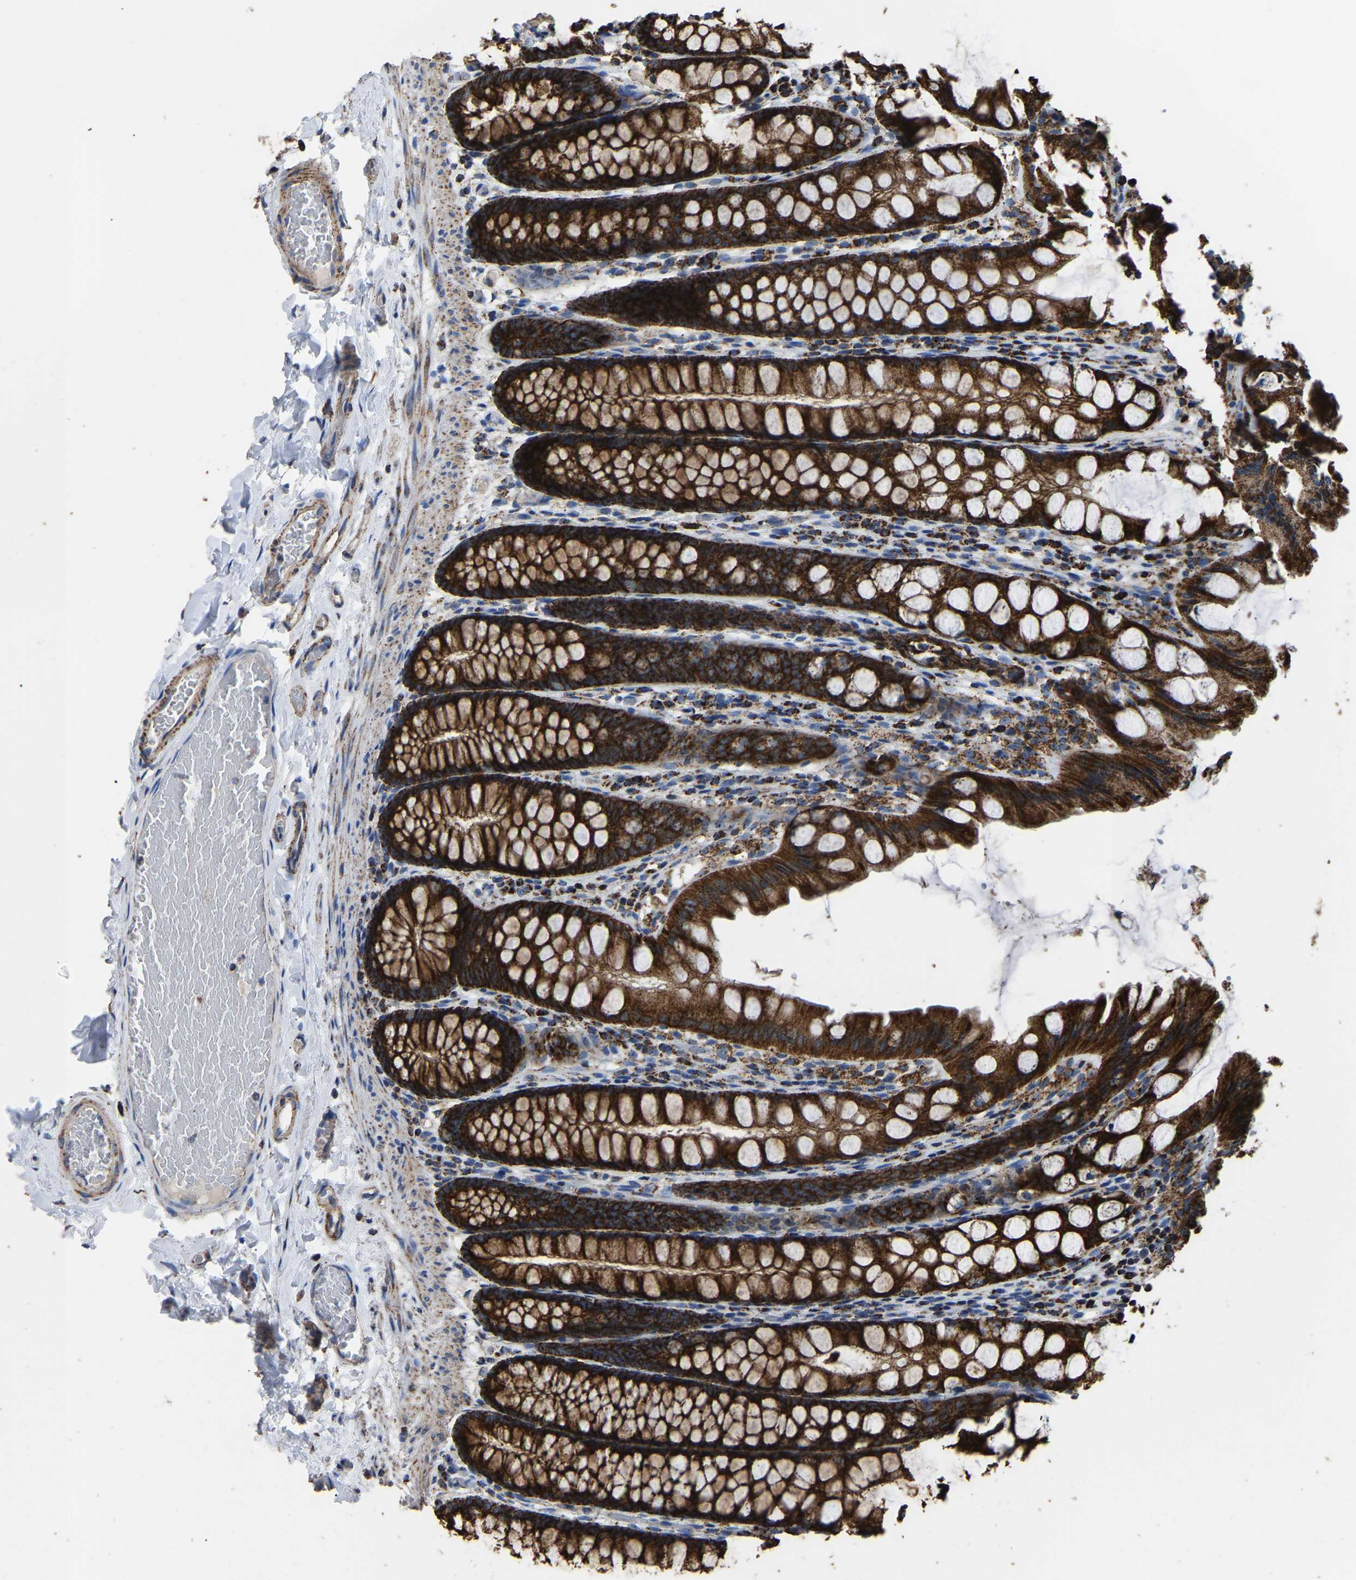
{"staining": {"intensity": "moderate", "quantity": ">75%", "location": "cytoplasmic/membranous"}, "tissue": "colon", "cell_type": "Endothelial cells", "image_type": "normal", "snomed": [{"axis": "morphology", "description": "Normal tissue, NOS"}, {"axis": "topography", "description": "Colon"}], "caption": "Endothelial cells display medium levels of moderate cytoplasmic/membranous staining in approximately >75% of cells in benign human colon. The staining was performed using DAB (3,3'-diaminobenzidine) to visualize the protein expression in brown, while the nuclei were stained in blue with hematoxylin (Magnification: 20x).", "gene": "ETFA", "patient": {"sex": "male", "age": 47}}